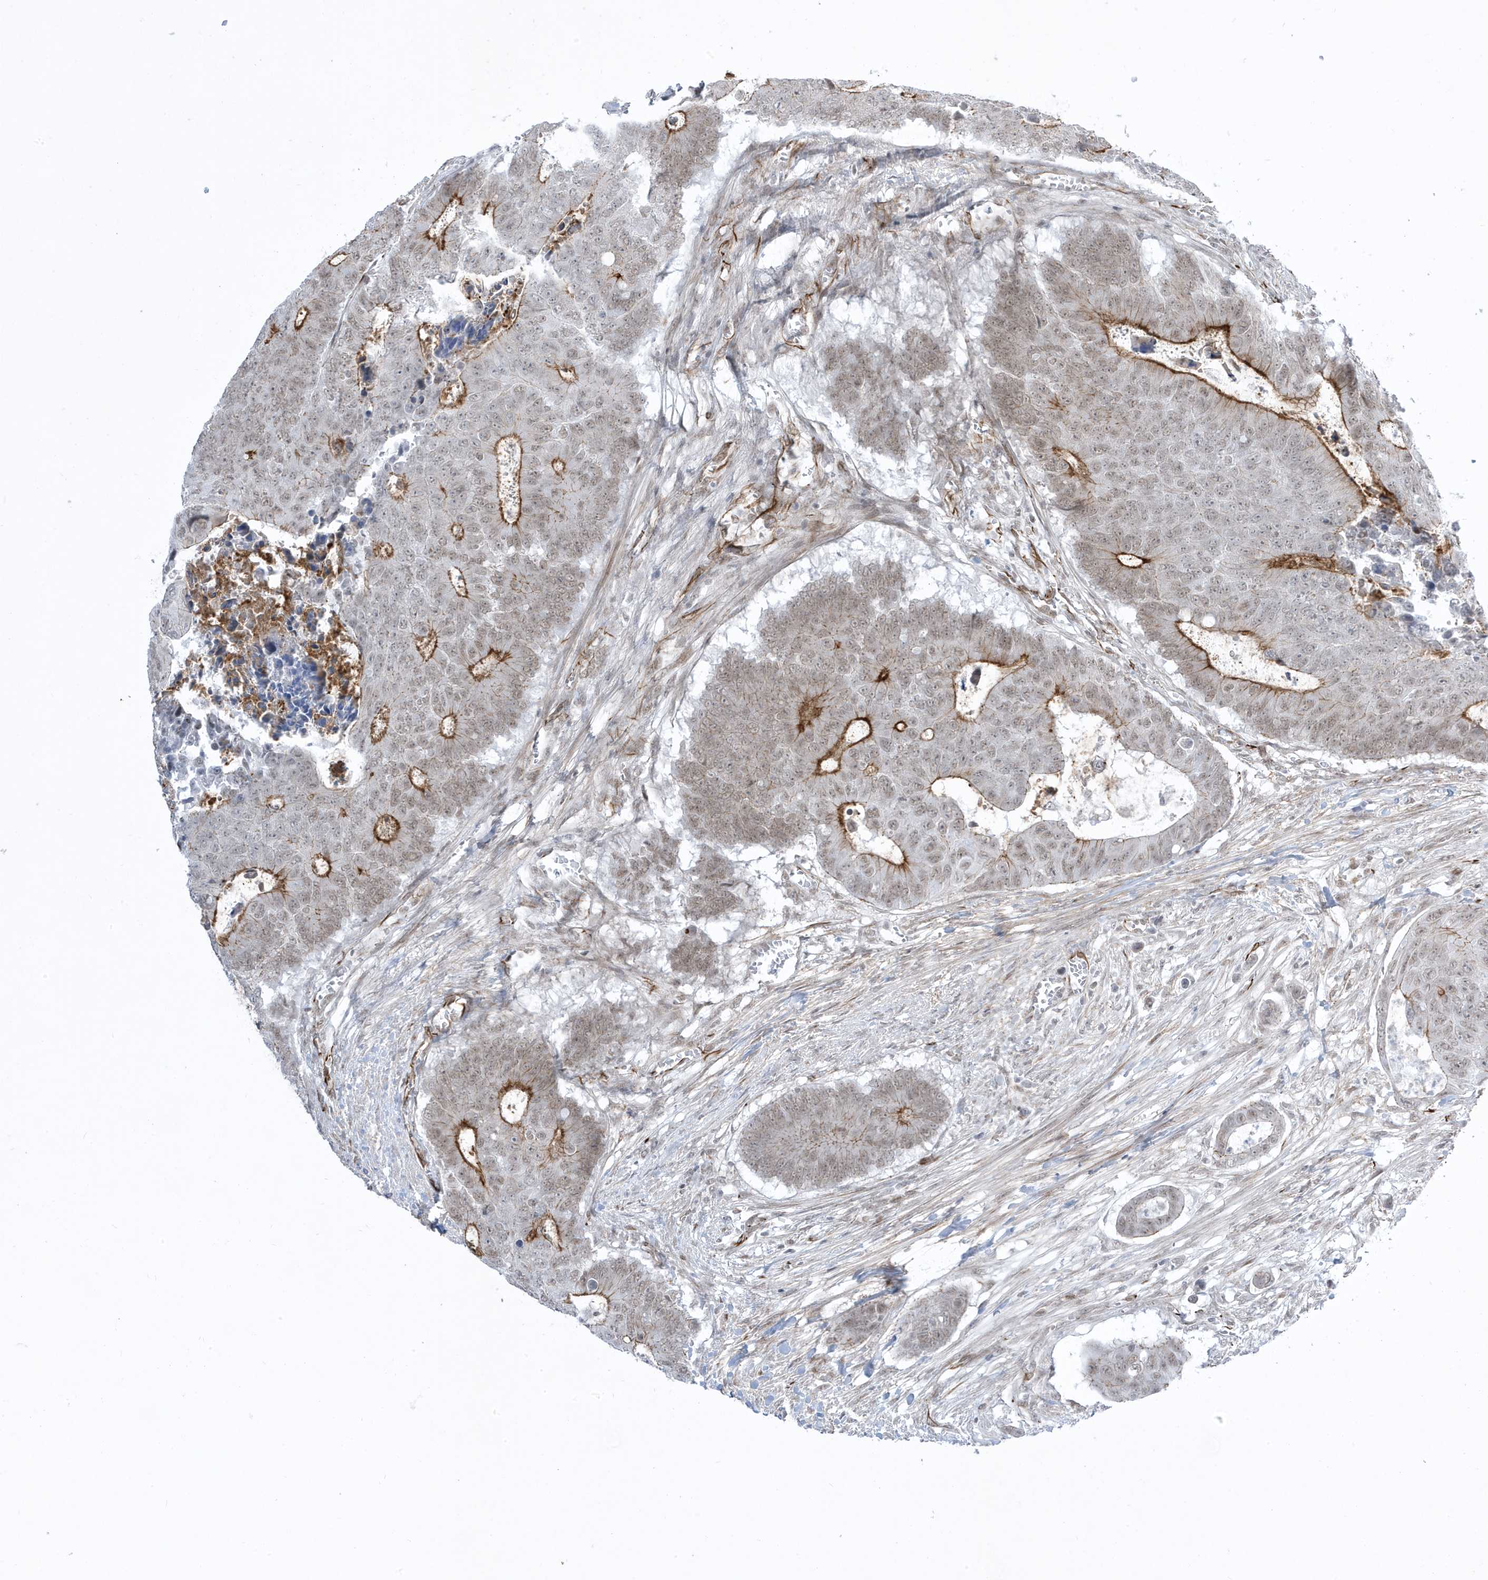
{"staining": {"intensity": "strong", "quantity": "25%-75%", "location": "cytoplasmic/membranous,nuclear"}, "tissue": "colorectal cancer", "cell_type": "Tumor cells", "image_type": "cancer", "snomed": [{"axis": "morphology", "description": "Adenocarcinoma, NOS"}, {"axis": "topography", "description": "Colon"}], "caption": "IHC of human colorectal cancer reveals high levels of strong cytoplasmic/membranous and nuclear staining in about 25%-75% of tumor cells.", "gene": "ADAMTSL3", "patient": {"sex": "male", "age": 87}}